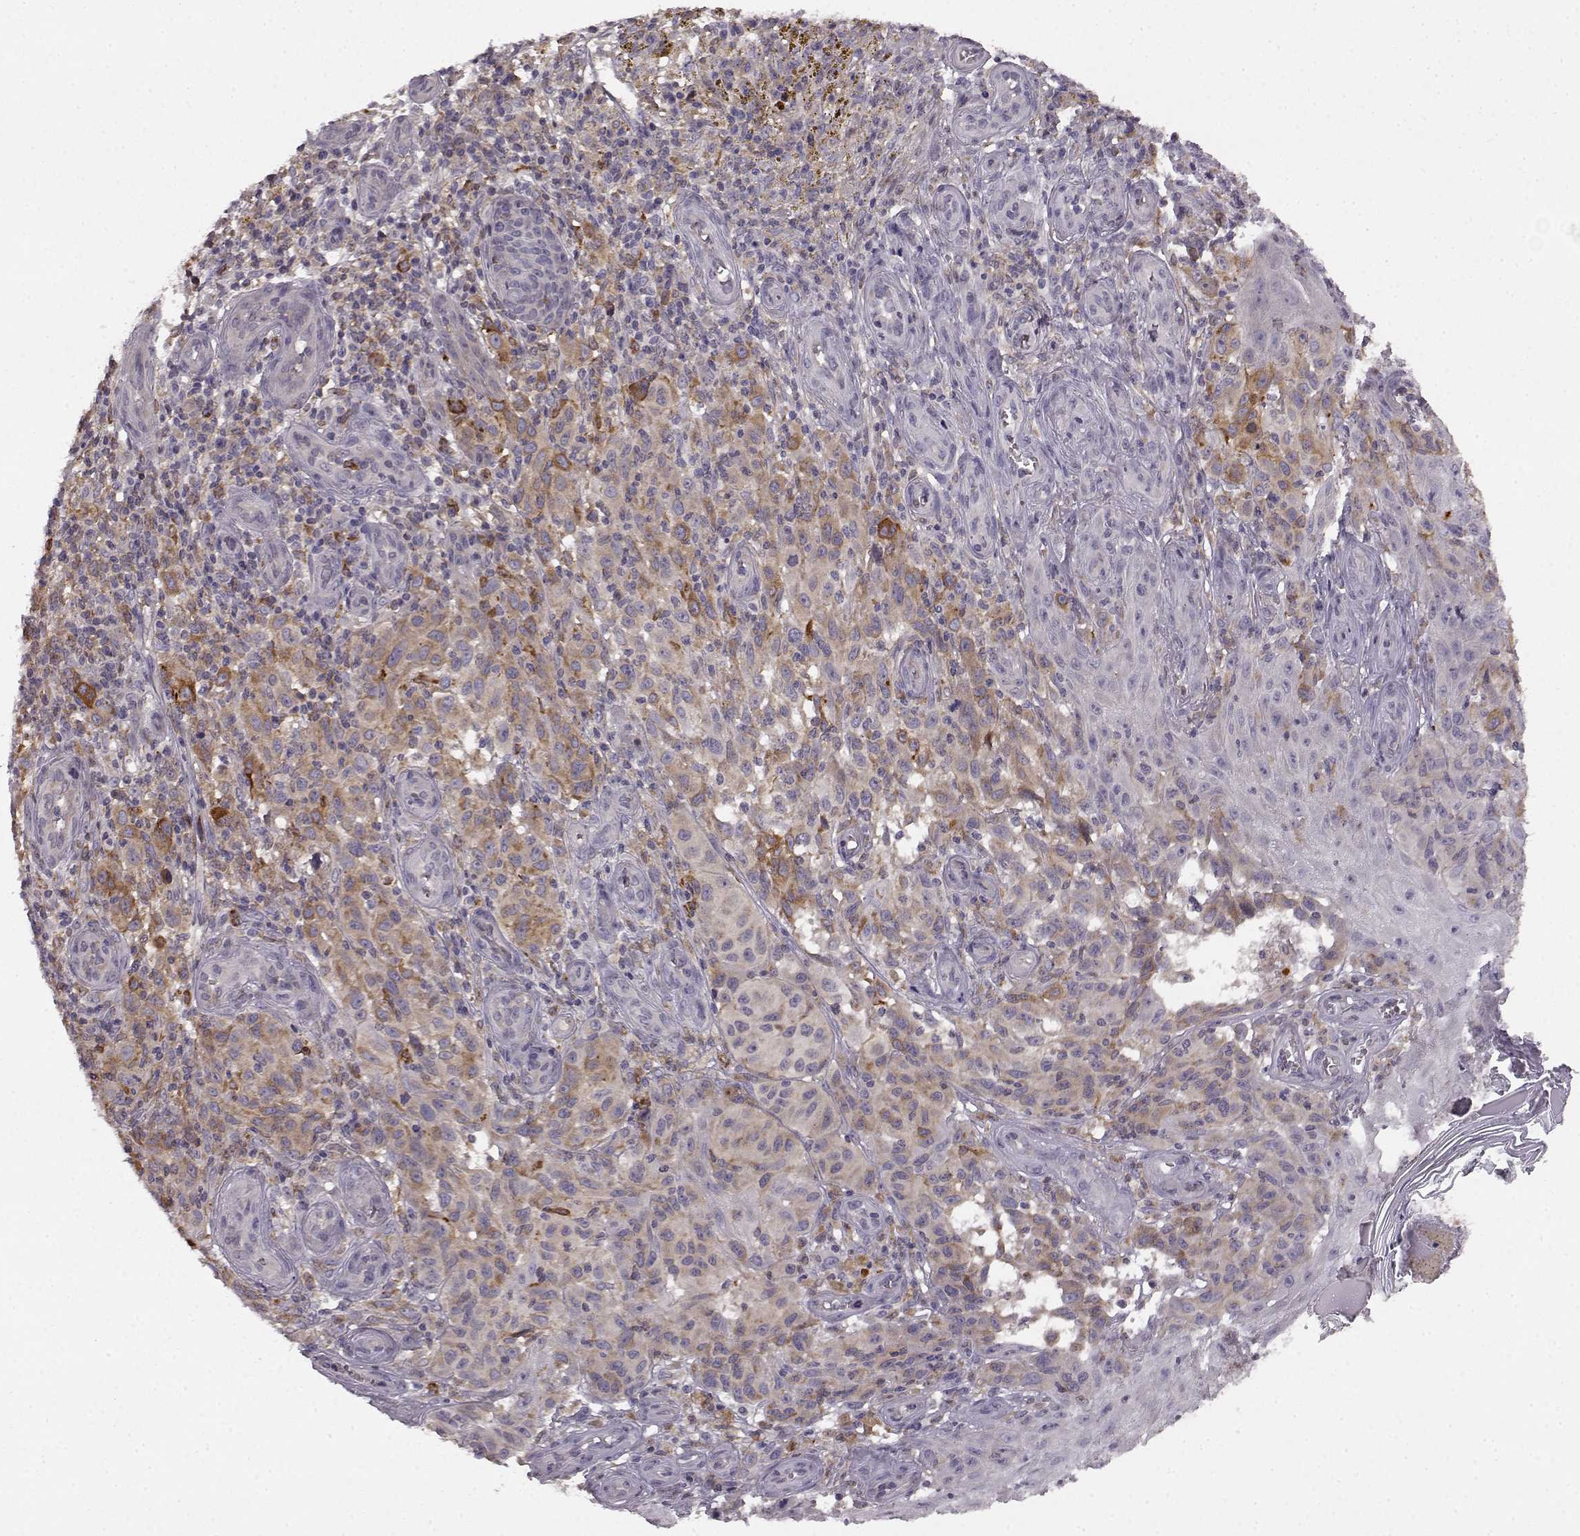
{"staining": {"intensity": "weak", "quantity": ">75%", "location": "cytoplasmic/membranous"}, "tissue": "melanoma", "cell_type": "Tumor cells", "image_type": "cancer", "snomed": [{"axis": "morphology", "description": "Malignant melanoma, NOS"}, {"axis": "topography", "description": "Skin"}], "caption": "Human melanoma stained for a protein (brown) shows weak cytoplasmic/membranous positive expression in approximately >75% of tumor cells.", "gene": "SPAG17", "patient": {"sex": "female", "age": 53}}